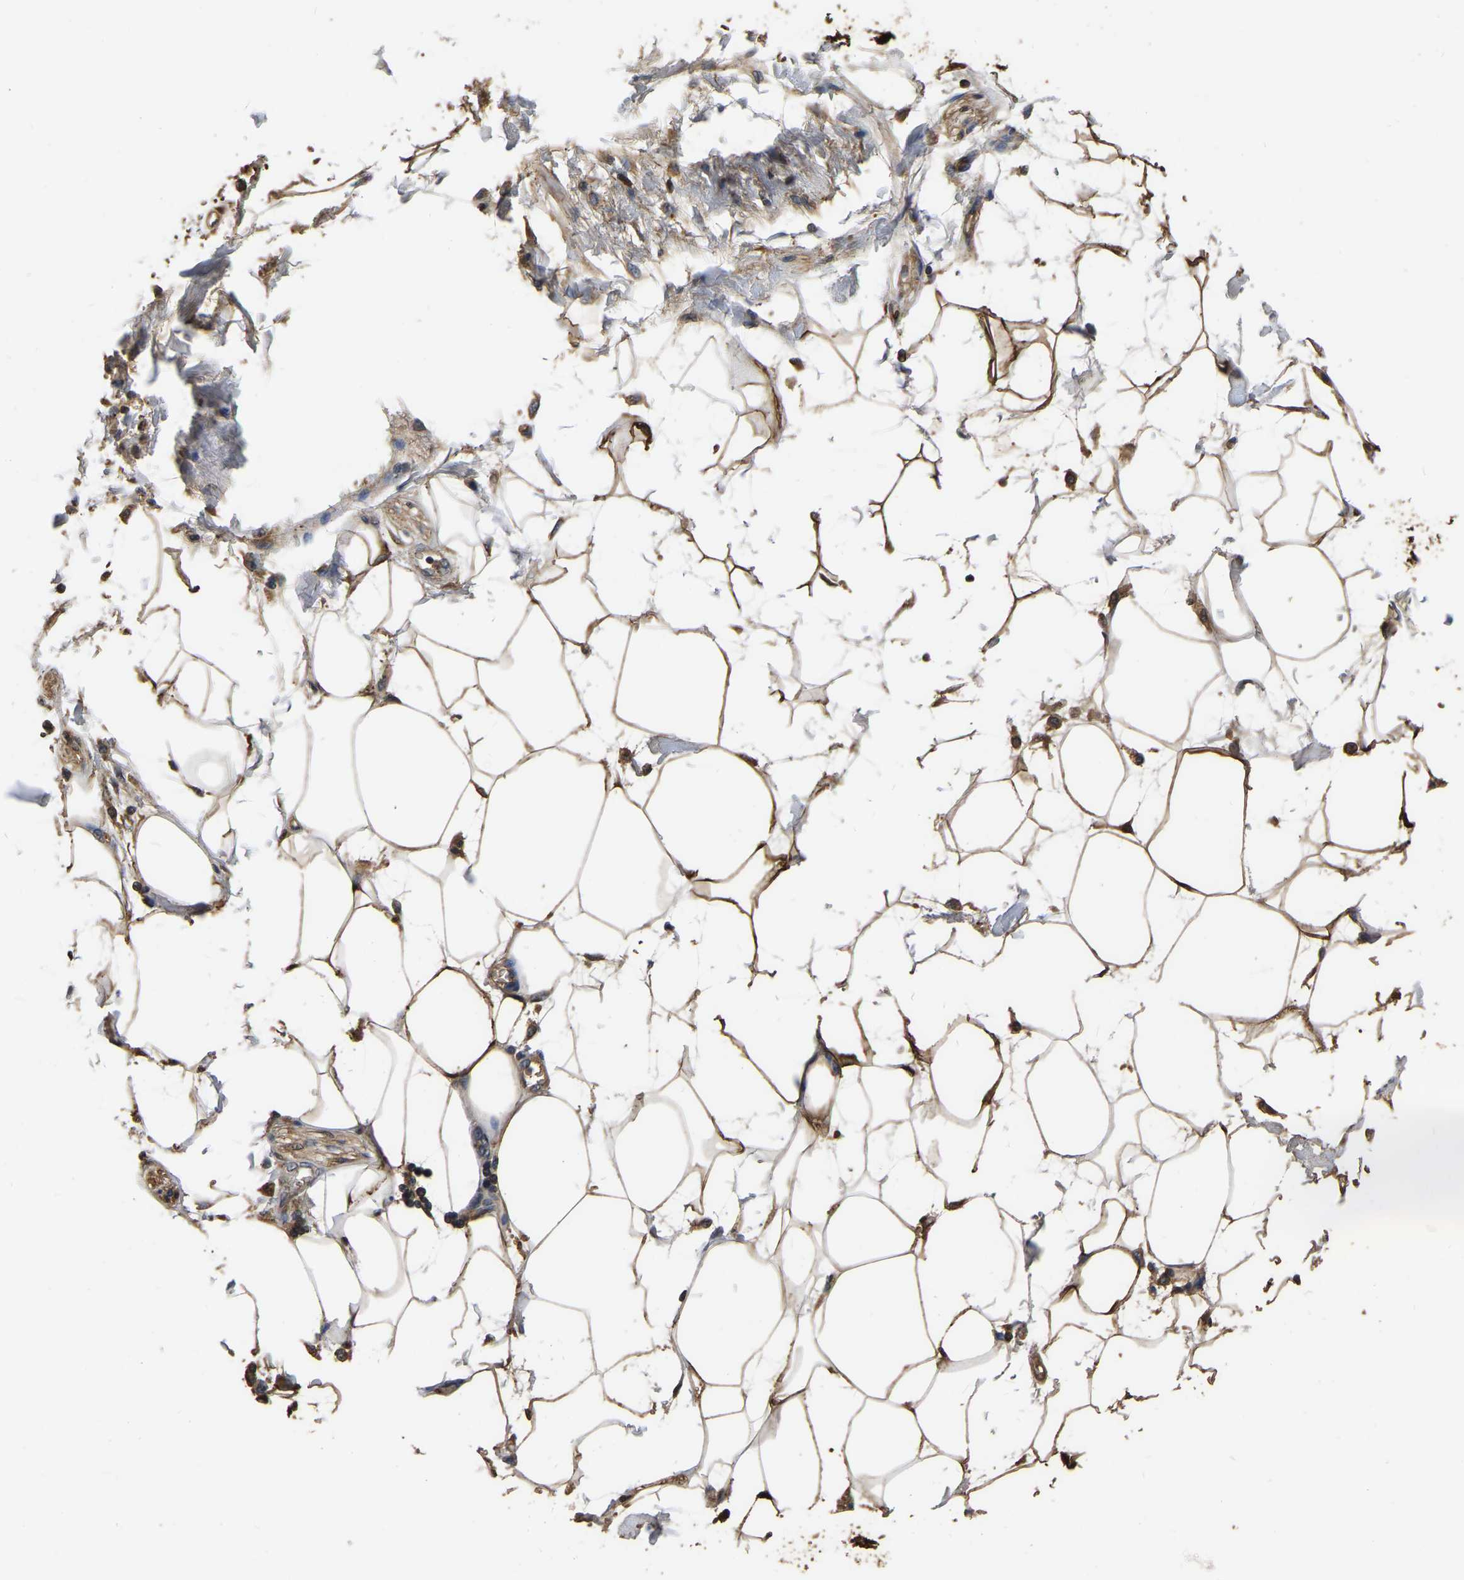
{"staining": {"intensity": "strong", "quantity": ">75%", "location": "cytoplasmic/membranous"}, "tissue": "adipose tissue", "cell_type": "Adipocytes", "image_type": "normal", "snomed": [{"axis": "morphology", "description": "Normal tissue, NOS"}, {"axis": "morphology", "description": "Adenocarcinoma, NOS"}, {"axis": "topography", "description": "Duodenum"}, {"axis": "topography", "description": "Peripheral nerve tissue"}], "caption": "Protein staining by immunohistochemistry (IHC) displays strong cytoplasmic/membranous expression in approximately >75% of adipocytes in normal adipose tissue. The staining is performed using DAB (3,3'-diaminobenzidine) brown chromogen to label protein expression. The nuclei are counter-stained blue using hematoxylin.", "gene": "LDHB", "patient": {"sex": "female", "age": 60}}